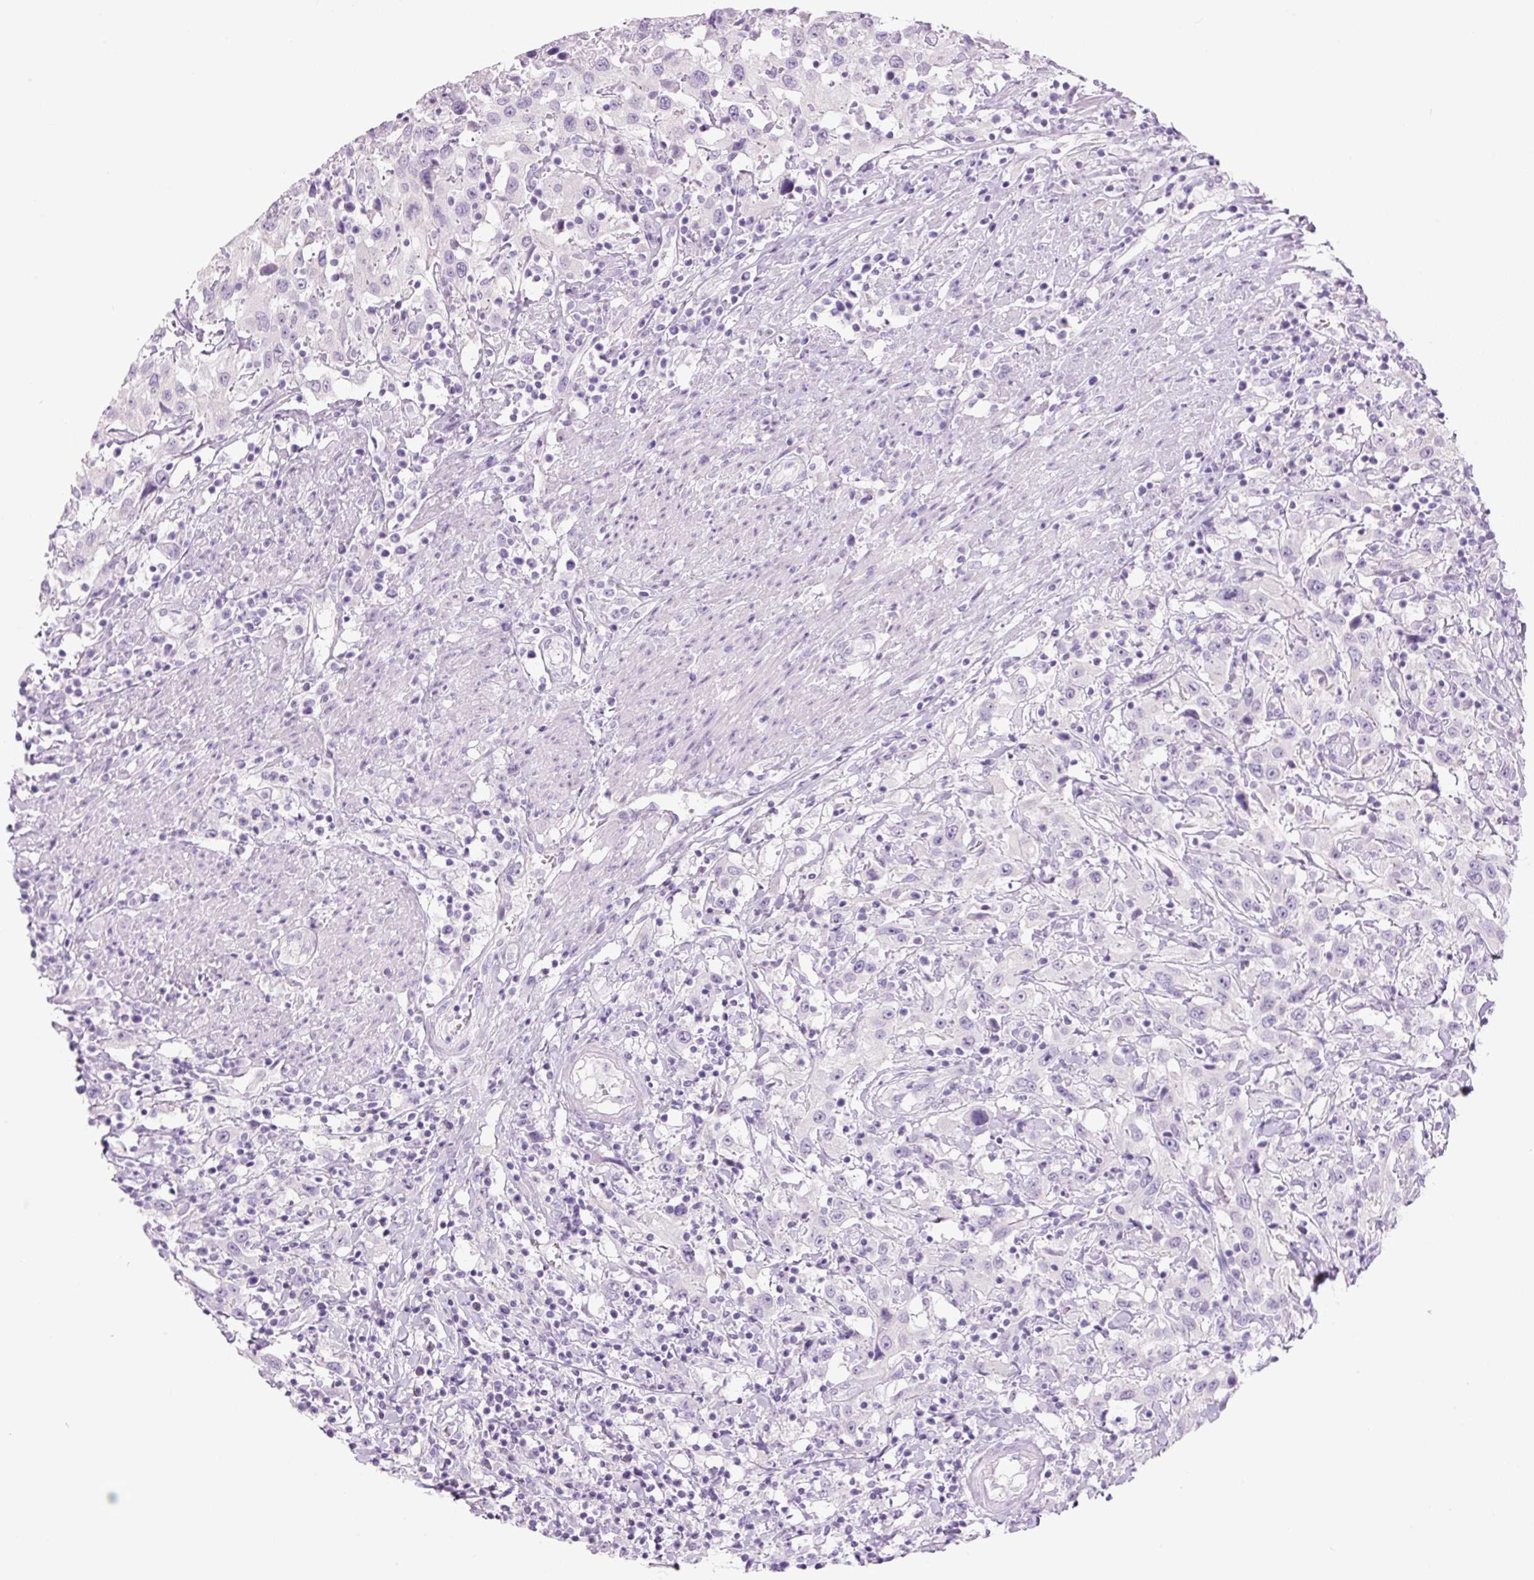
{"staining": {"intensity": "negative", "quantity": "none", "location": "none"}, "tissue": "urothelial cancer", "cell_type": "Tumor cells", "image_type": "cancer", "snomed": [{"axis": "morphology", "description": "Urothelial carcinoma, High grade"}, {"axis": "topography", "description": "Urinary bladder"}], "caption": "Tumor cells are negative for brown protein staining in high-grade urothelial carcinoma.", "gene": "COL9A2", "patient": {"sex": "male", "age": 61}}